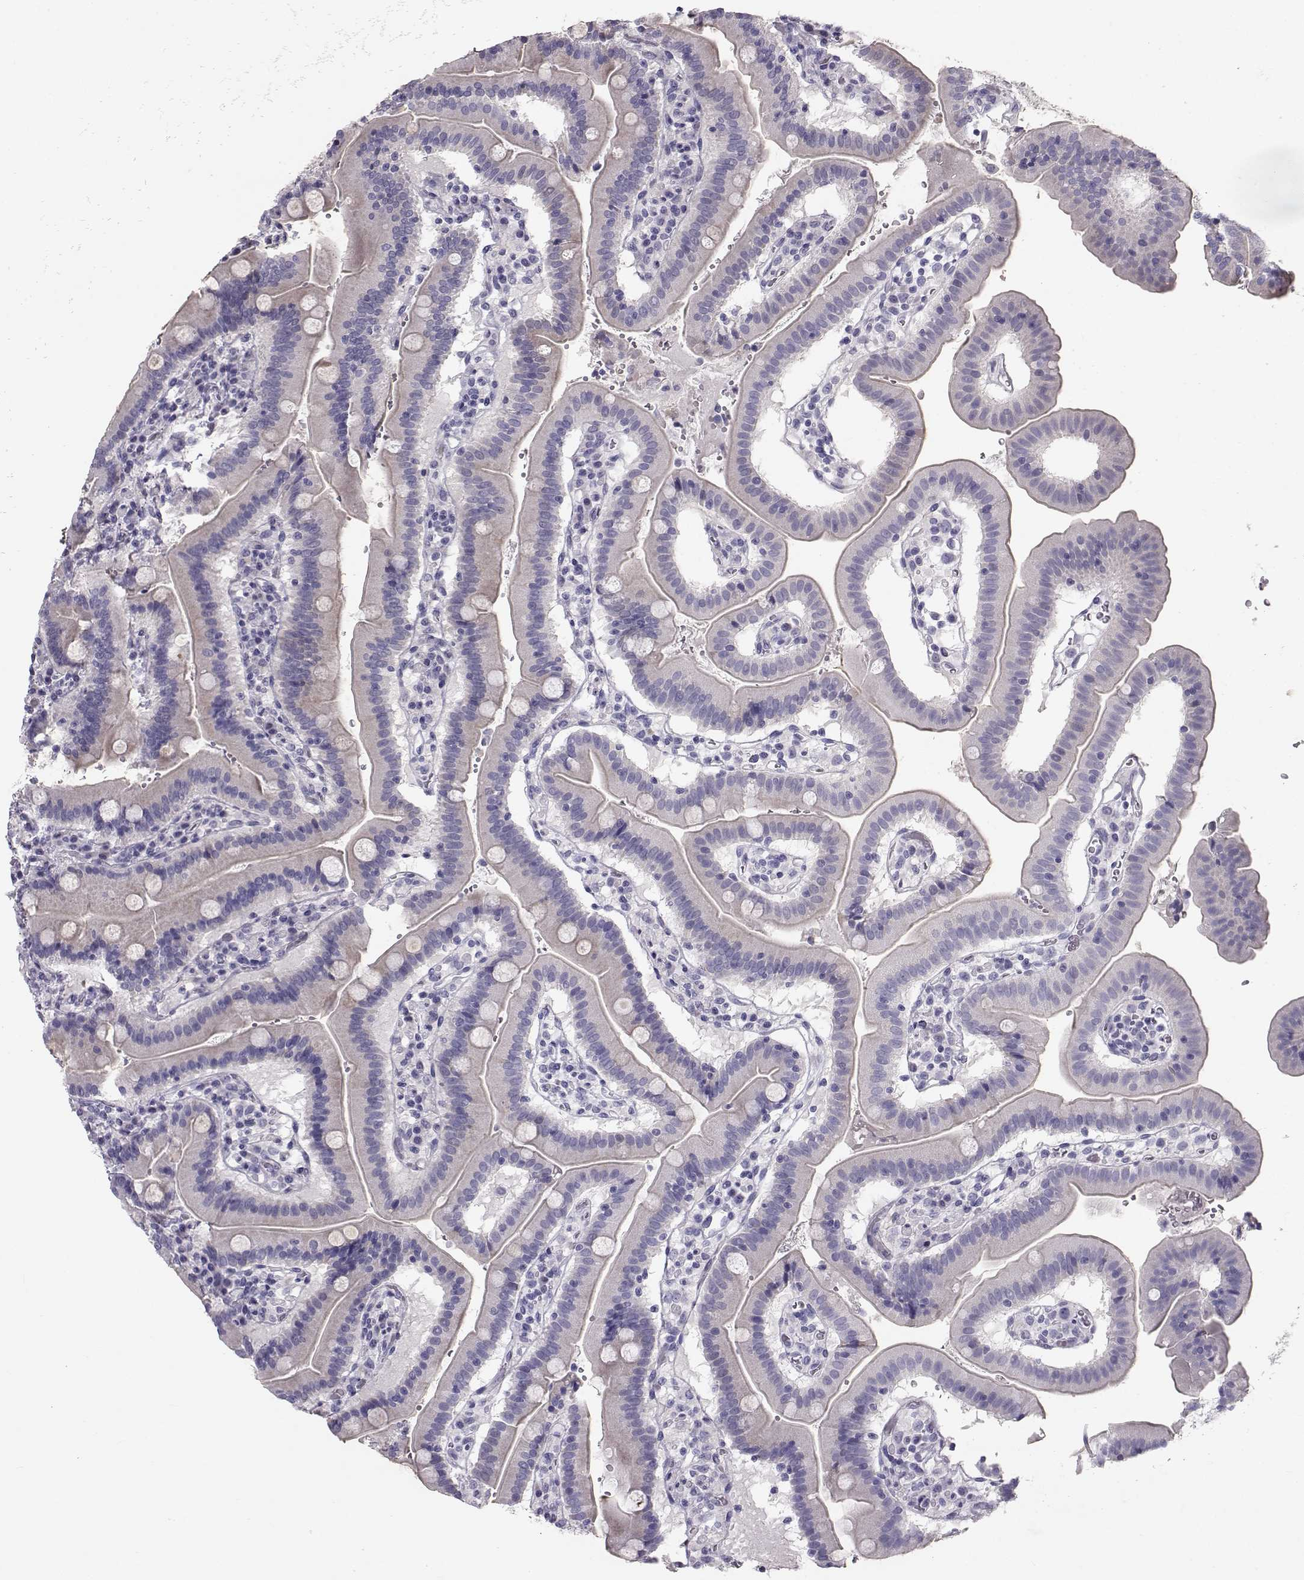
{"staining": {"intensity": "negative", "quantity": "none", "location": "none"}, "tissue": "duodenum", "cell_type": "Glandular cells", "image_type": "normal", "snomed": [{"axis": "morphology", "description": "Normal tissue, NOS"}, {"axis": "topography", "description": "Duodenum"}], "caption": "Benign duodenum was stained to show a protein in brown. There is no significant positivity in glandular cells.", "gene": "RD3", "patient": {"sex": "female", "age": 62}}